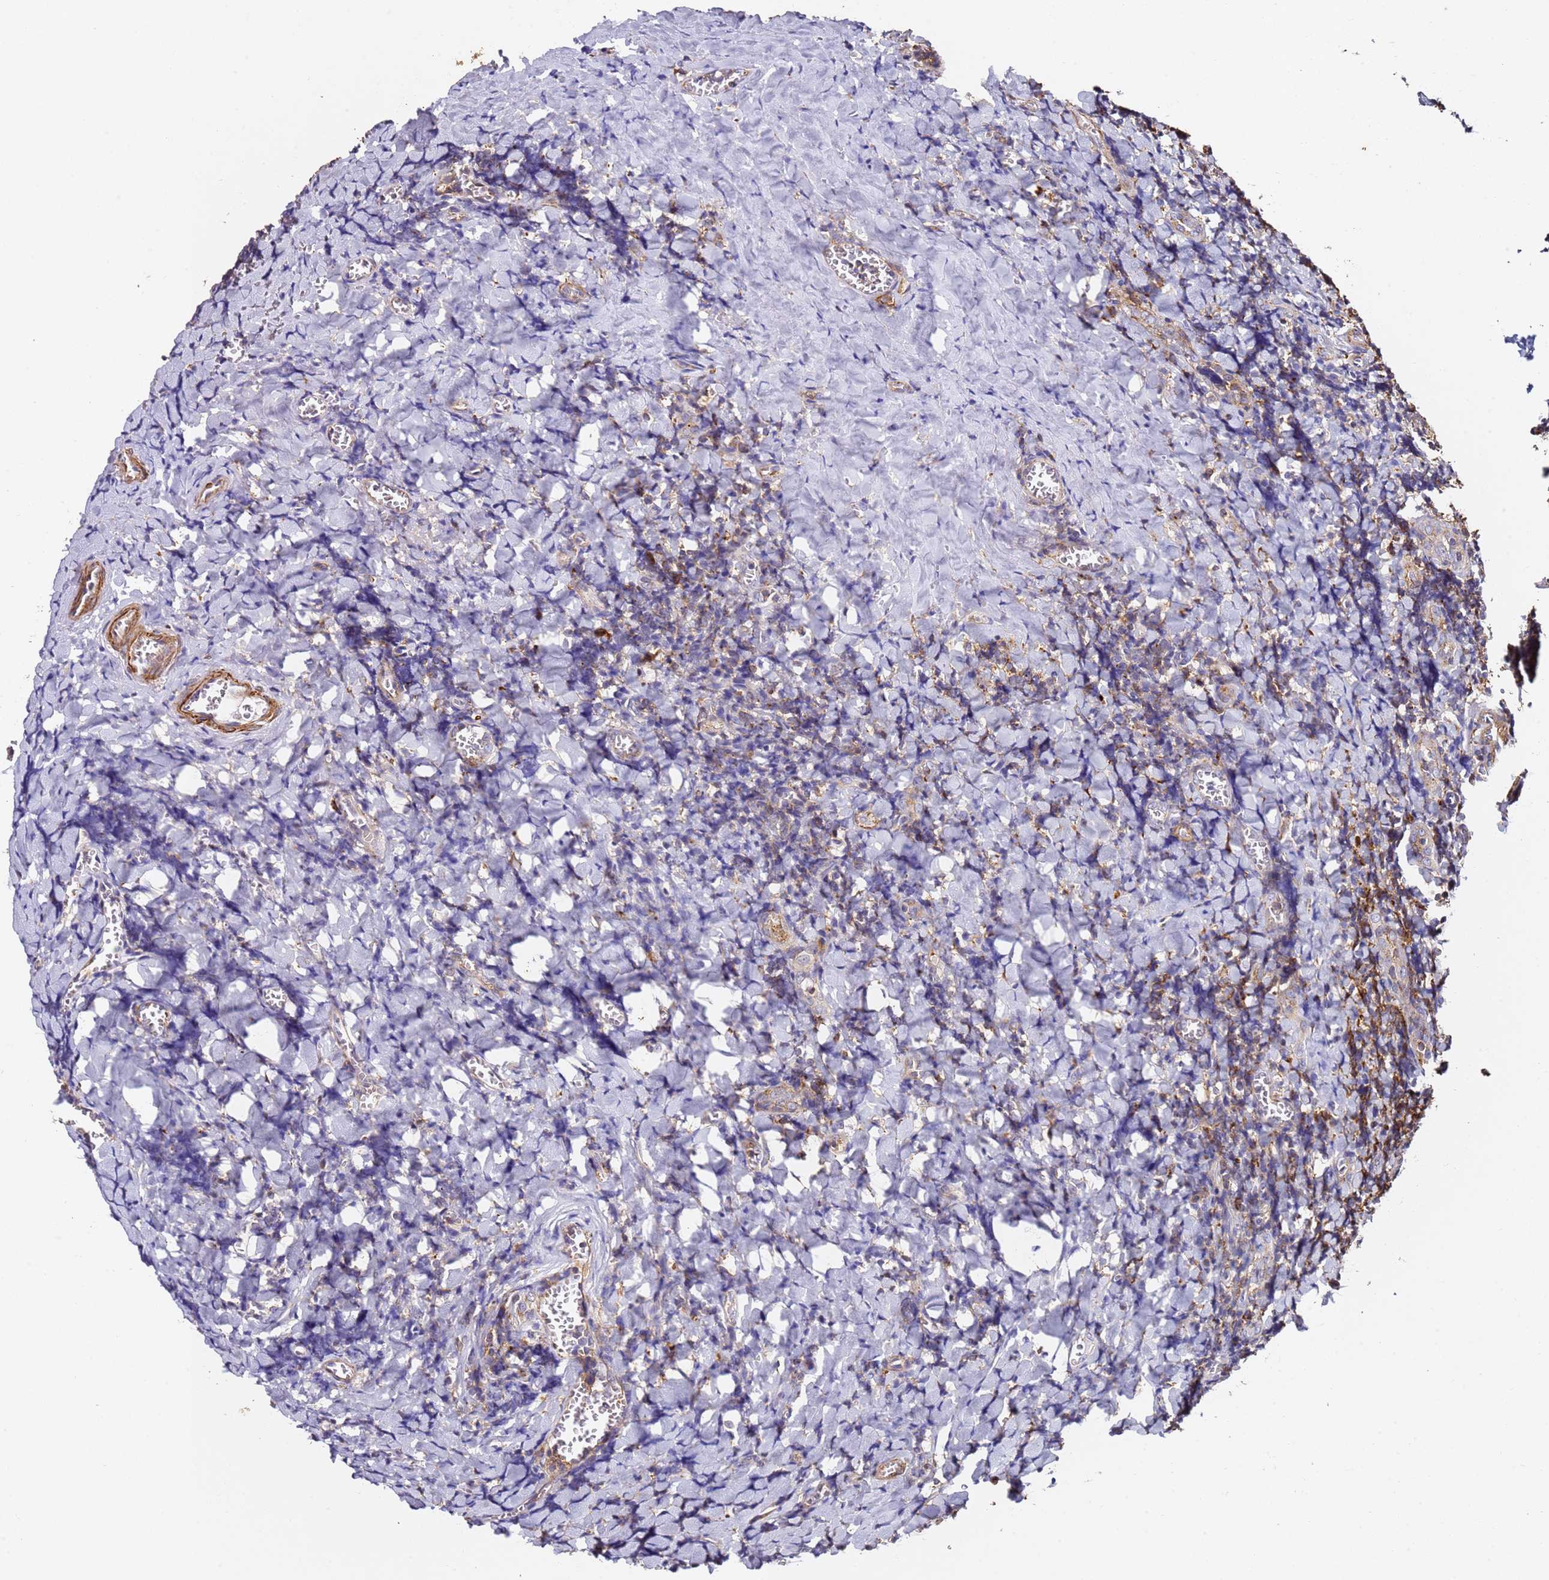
{"staining": {"intensity": "strong", "quantity": ">75%", "location": "cytoplasmic/membranous"}, "tissue": "tonsil", "cell_type": "Germinal center cells", "image_type": "normal", "snomed": [{"axis": "morphology", "description": "Normal tissue, NOS"}, {"axis": "topography", "description": "Tonsil"}], "caption": "IHC of normal tonsil demonstrates high levels of strong cytoplasmic/membranous expression in approximately >75% of germinal center cells. The staining was performed using DAB to visualize the protein expression in brown, while the nuclei were stained in blue with hematoxylin (Magnification: 20x).", "gene": "ZNF671", "patient": {"sex": "male", "age": 27}}